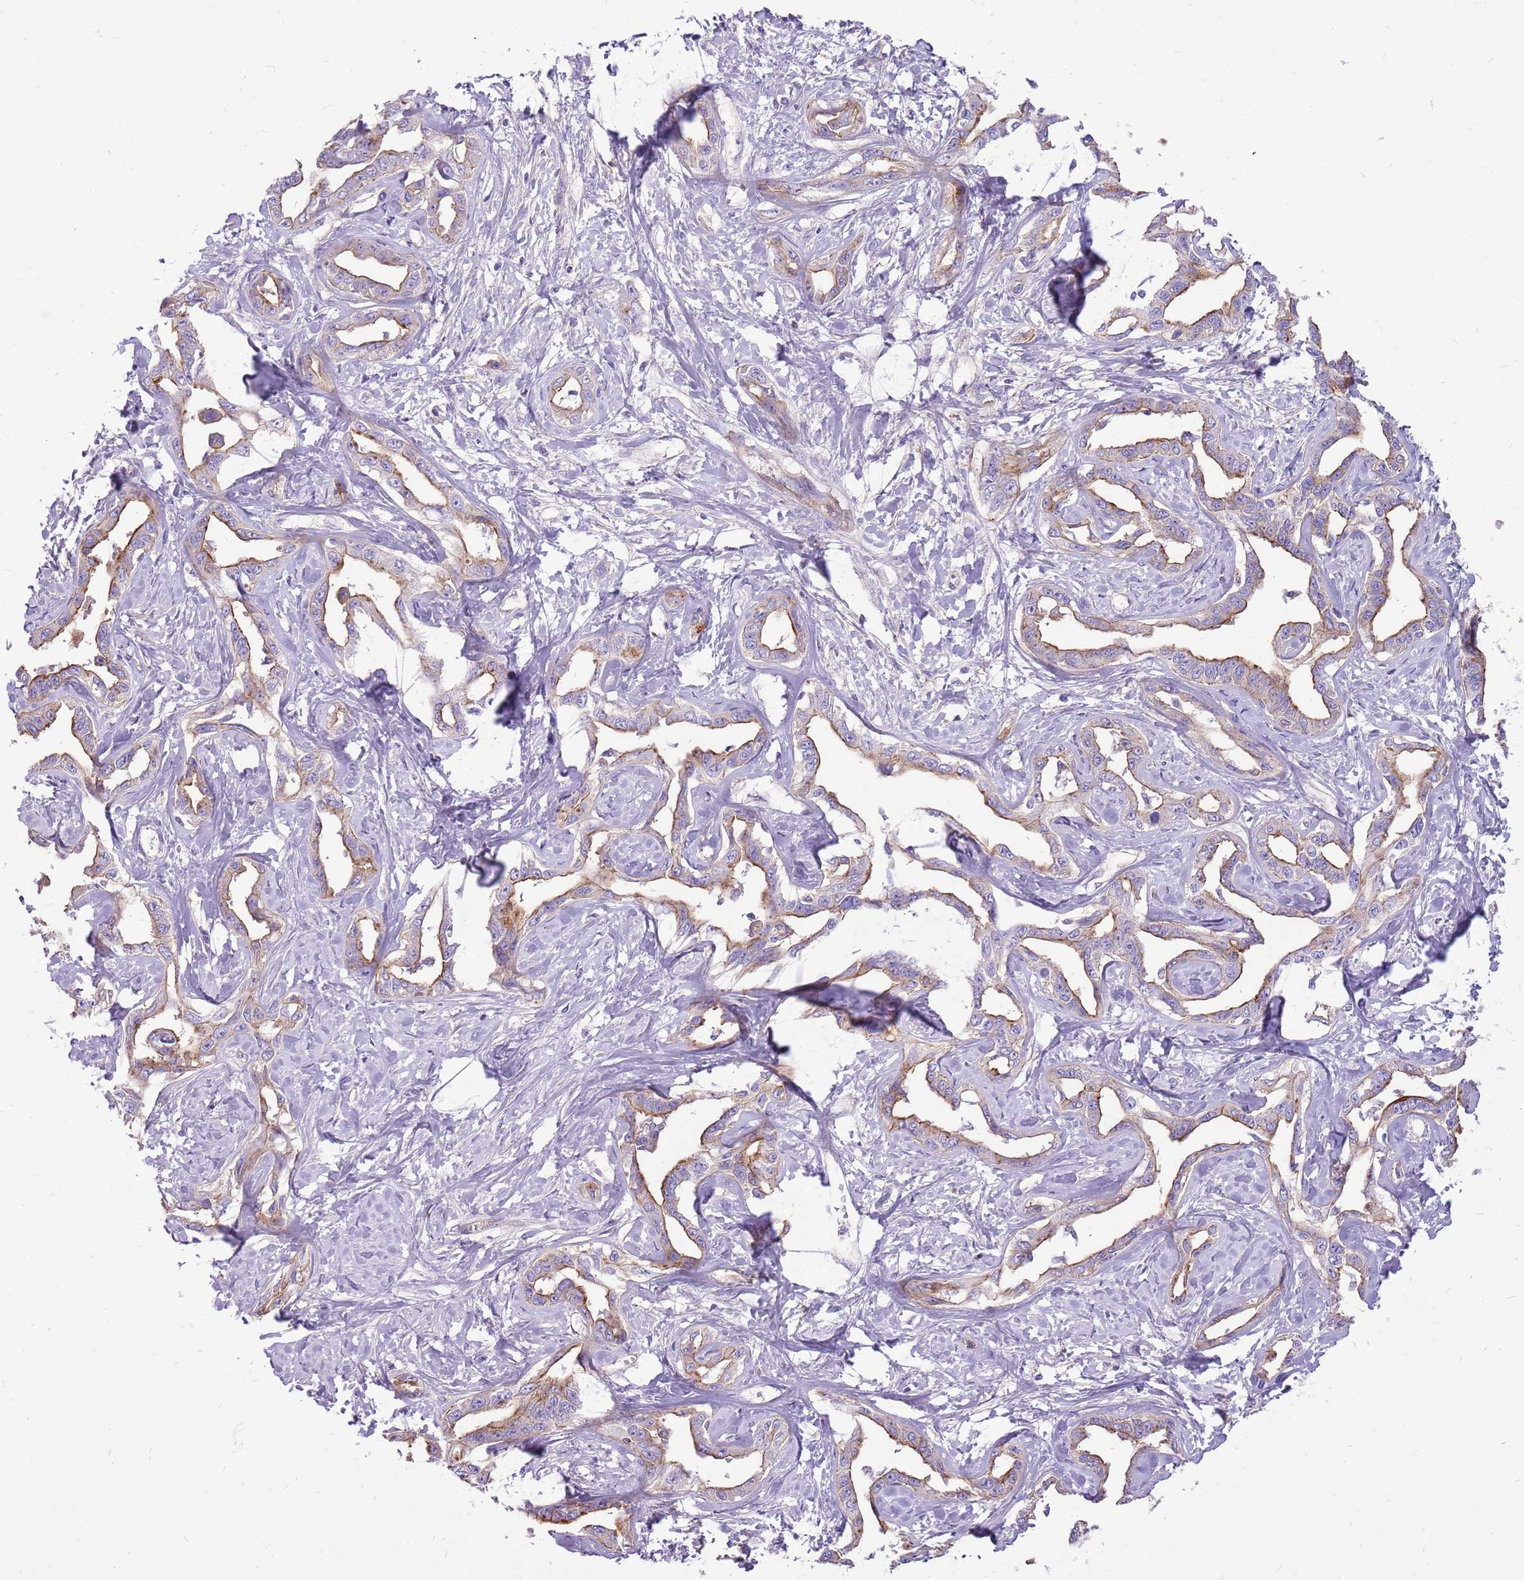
{"staining": {"intensity": "moderate", "quantity": ">75%", "location": "cytoplasmic/membranous"}, "tissue": "liver cancer", "cell_type": "Tumor cells", "image_type": "cancer", "snomed": [{"axis": "morphology", "description": "Cholangiocarcinoma"}, {"axis": "topography", "description": "Liver"}], "caption": "This is an image of immunohistochemistry (IHC) staining of liver cholangiocarcinoma, which shows moderate staining in the cytoplasmic/membranous of tumor cells.", "gene": "NTN4", "patient": {"sex": "male", "age": 59}}